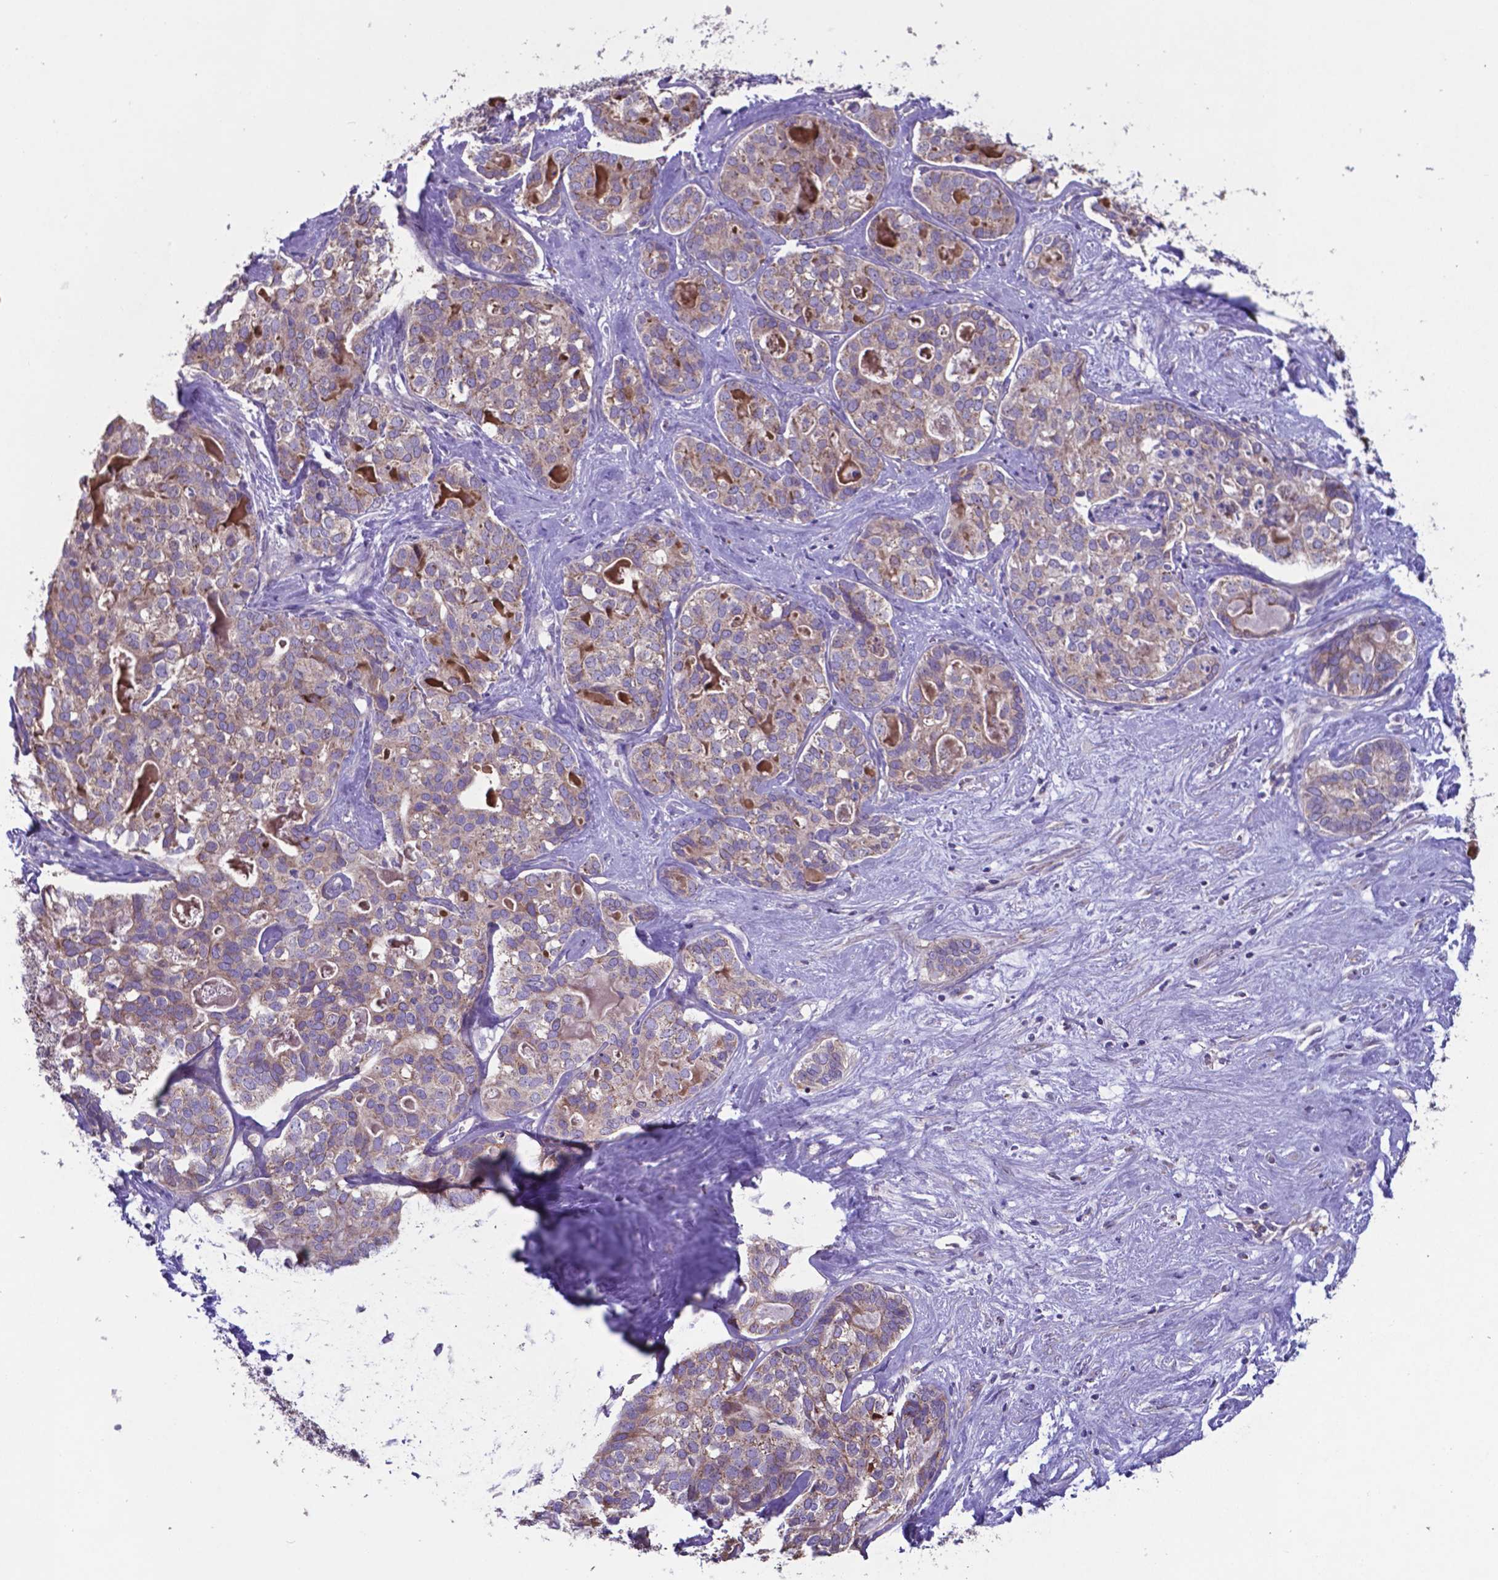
{"staining": {"intensity": "weak", "quantity": ">75%", "location": "cytoplasmic/membranous"}, "tissue": "liver cancer", "cell_type": "Tumor cells", "image_type": "cancer", "snomed": [{"axis": "morphology", "description": "Cholangiocarcinoma"}, {"axis": "topography", "description": "Liver"}], "caption": "The immunohistochemical stain highlights weak cytoplasmic/membranous positivity in tumor cells of cholangiocarcinoma (liver) tissue.", "gene": "TYRO3", "patient": {"sex": "male", "age": 56}}